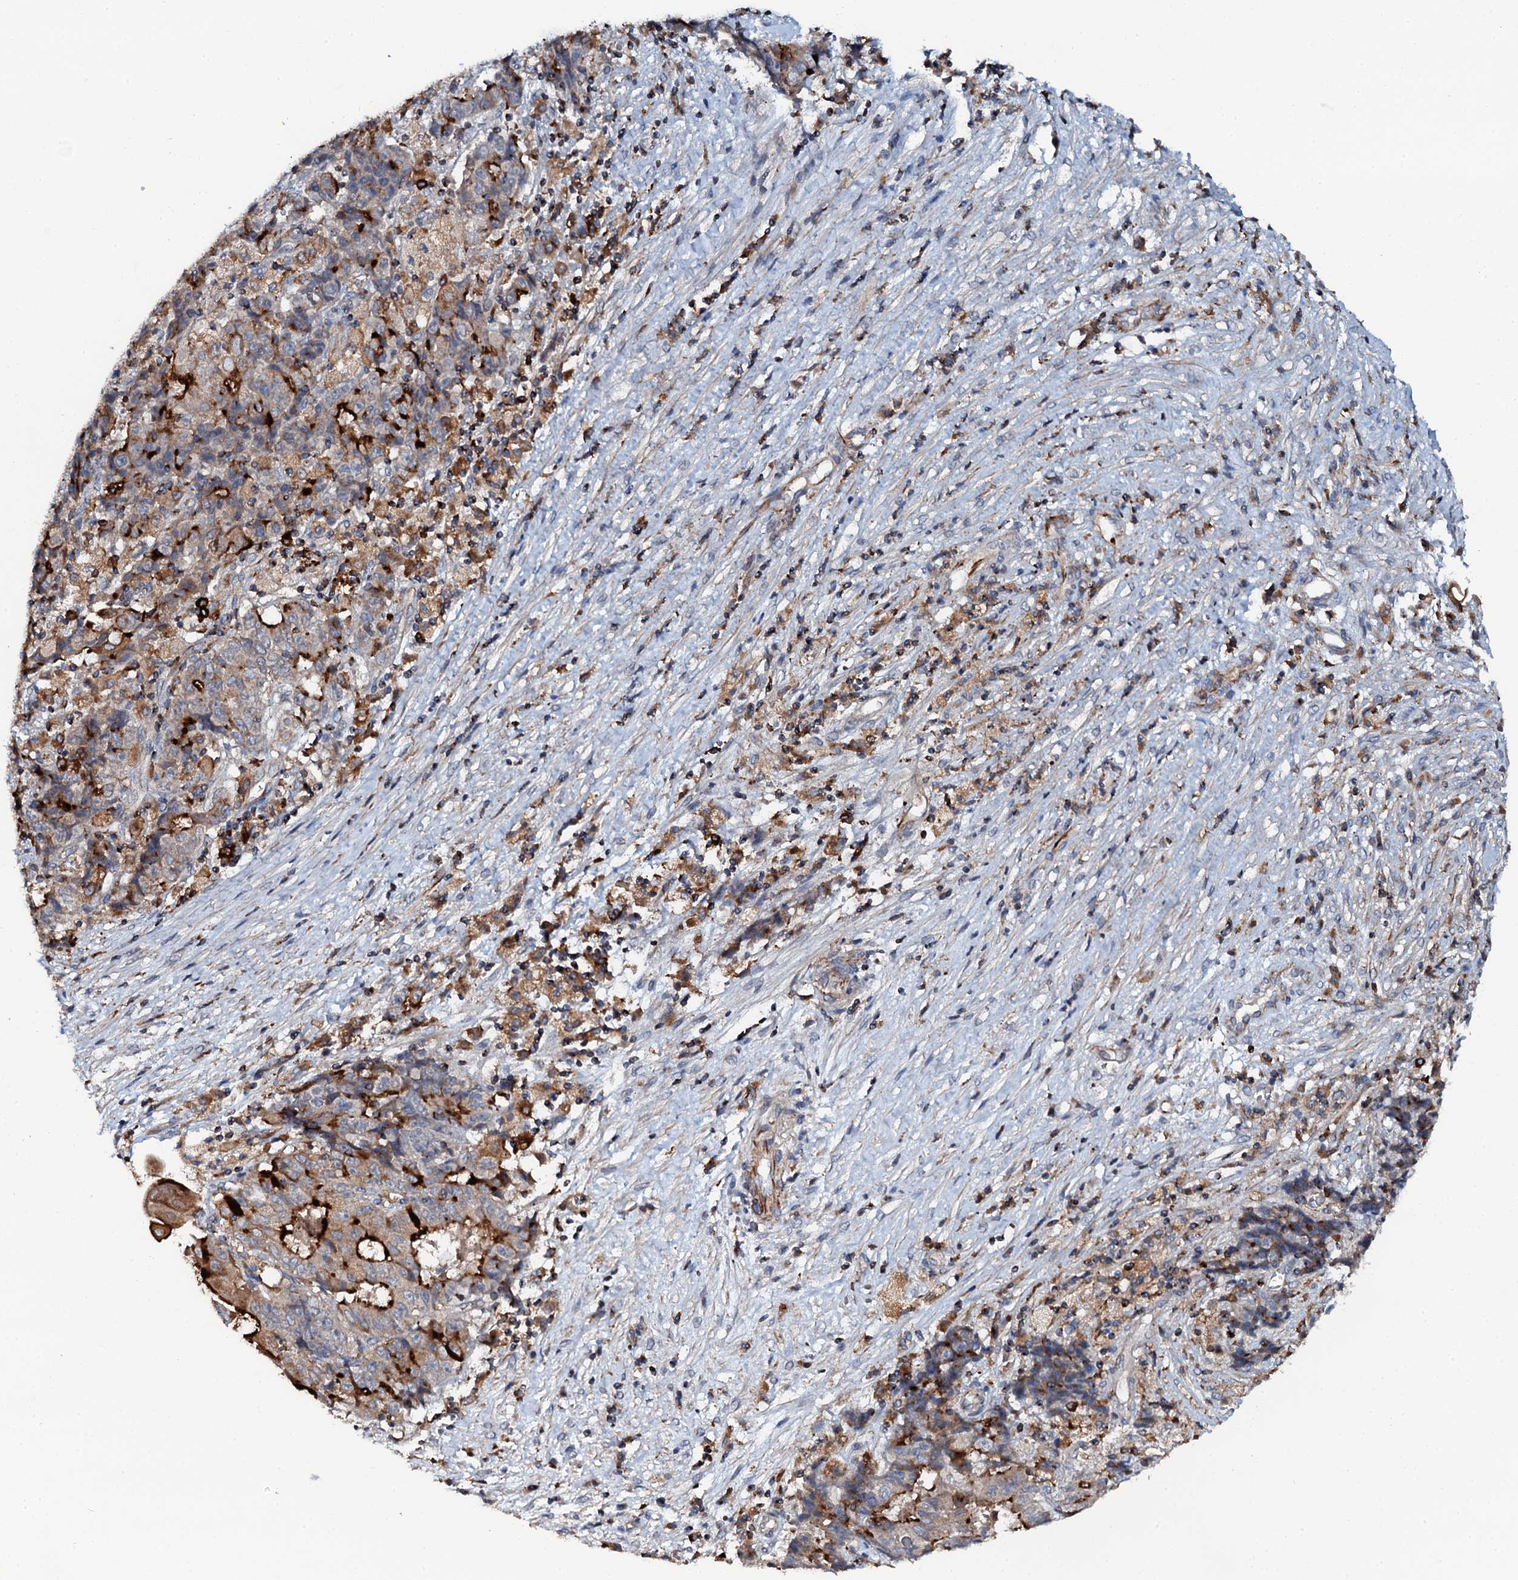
{"staining": {"intensity": "strong", "quantity": "25%-75%", "location": "cytoplasmic/membranous"}, "tissue": "ovarian cancer", "cell_type": "Tumor cells", "image_type": "cancer", "snomed": [{"axis": "morphology", "description": "Carcinoma, endometroid"}, {"axis": "topography", "description": "Ovary"}], "caption": "Immunohistochemistry photomicrograph of neoplastic tissue: human ovarian cancer (endometroid carcinoma) stained using IHC displays high levels of strong protein expression localized specifically in the cytoplasmic/membranous of tumor cells, appearing as a cytoplasmic/membranous brown color.", "gene": "VAMP8", "patient": {"sex": "female", "age": 42}}